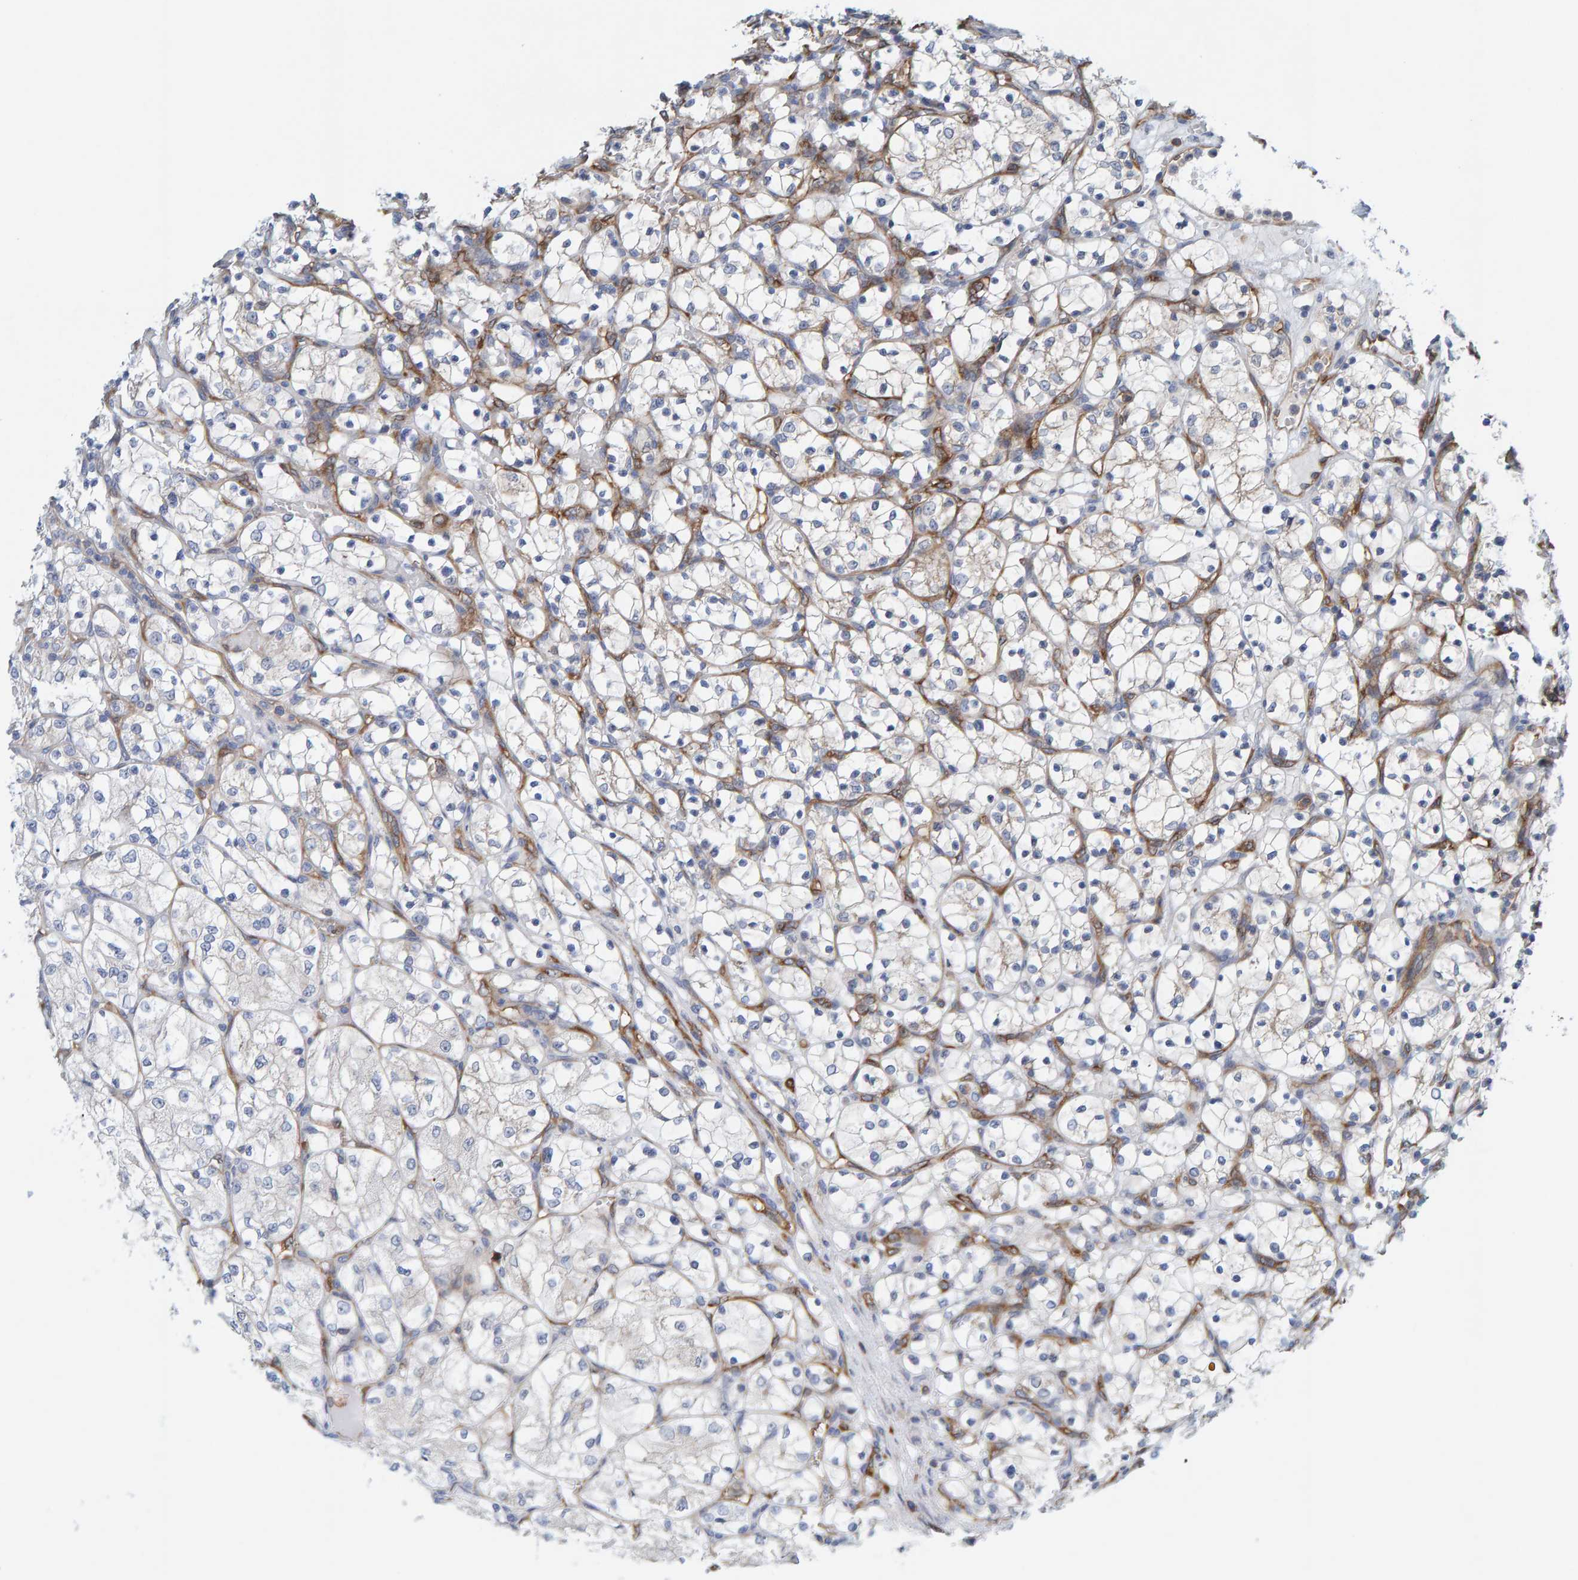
{"staining": {"intensity": "negative", "quantity": "none", "location": "none"}, "tissue": "renal cancer", "cell_type": "Tumor cells", "image_type": "cancer", "snomed": [{"axis": "morphology", "description": "Adenocarcinoma, NOS"}, {"axis": "topography", "description": "Kidney"}], "caption": "An immunohistochemistry histopathology image of renal cancer (adenocarcinoma) is shown. There is no staining in tumor cells of renal cancer (adenocarcinoma).", "gene": "PRKD2", "patient": {"sex": "female", "age": 69}}